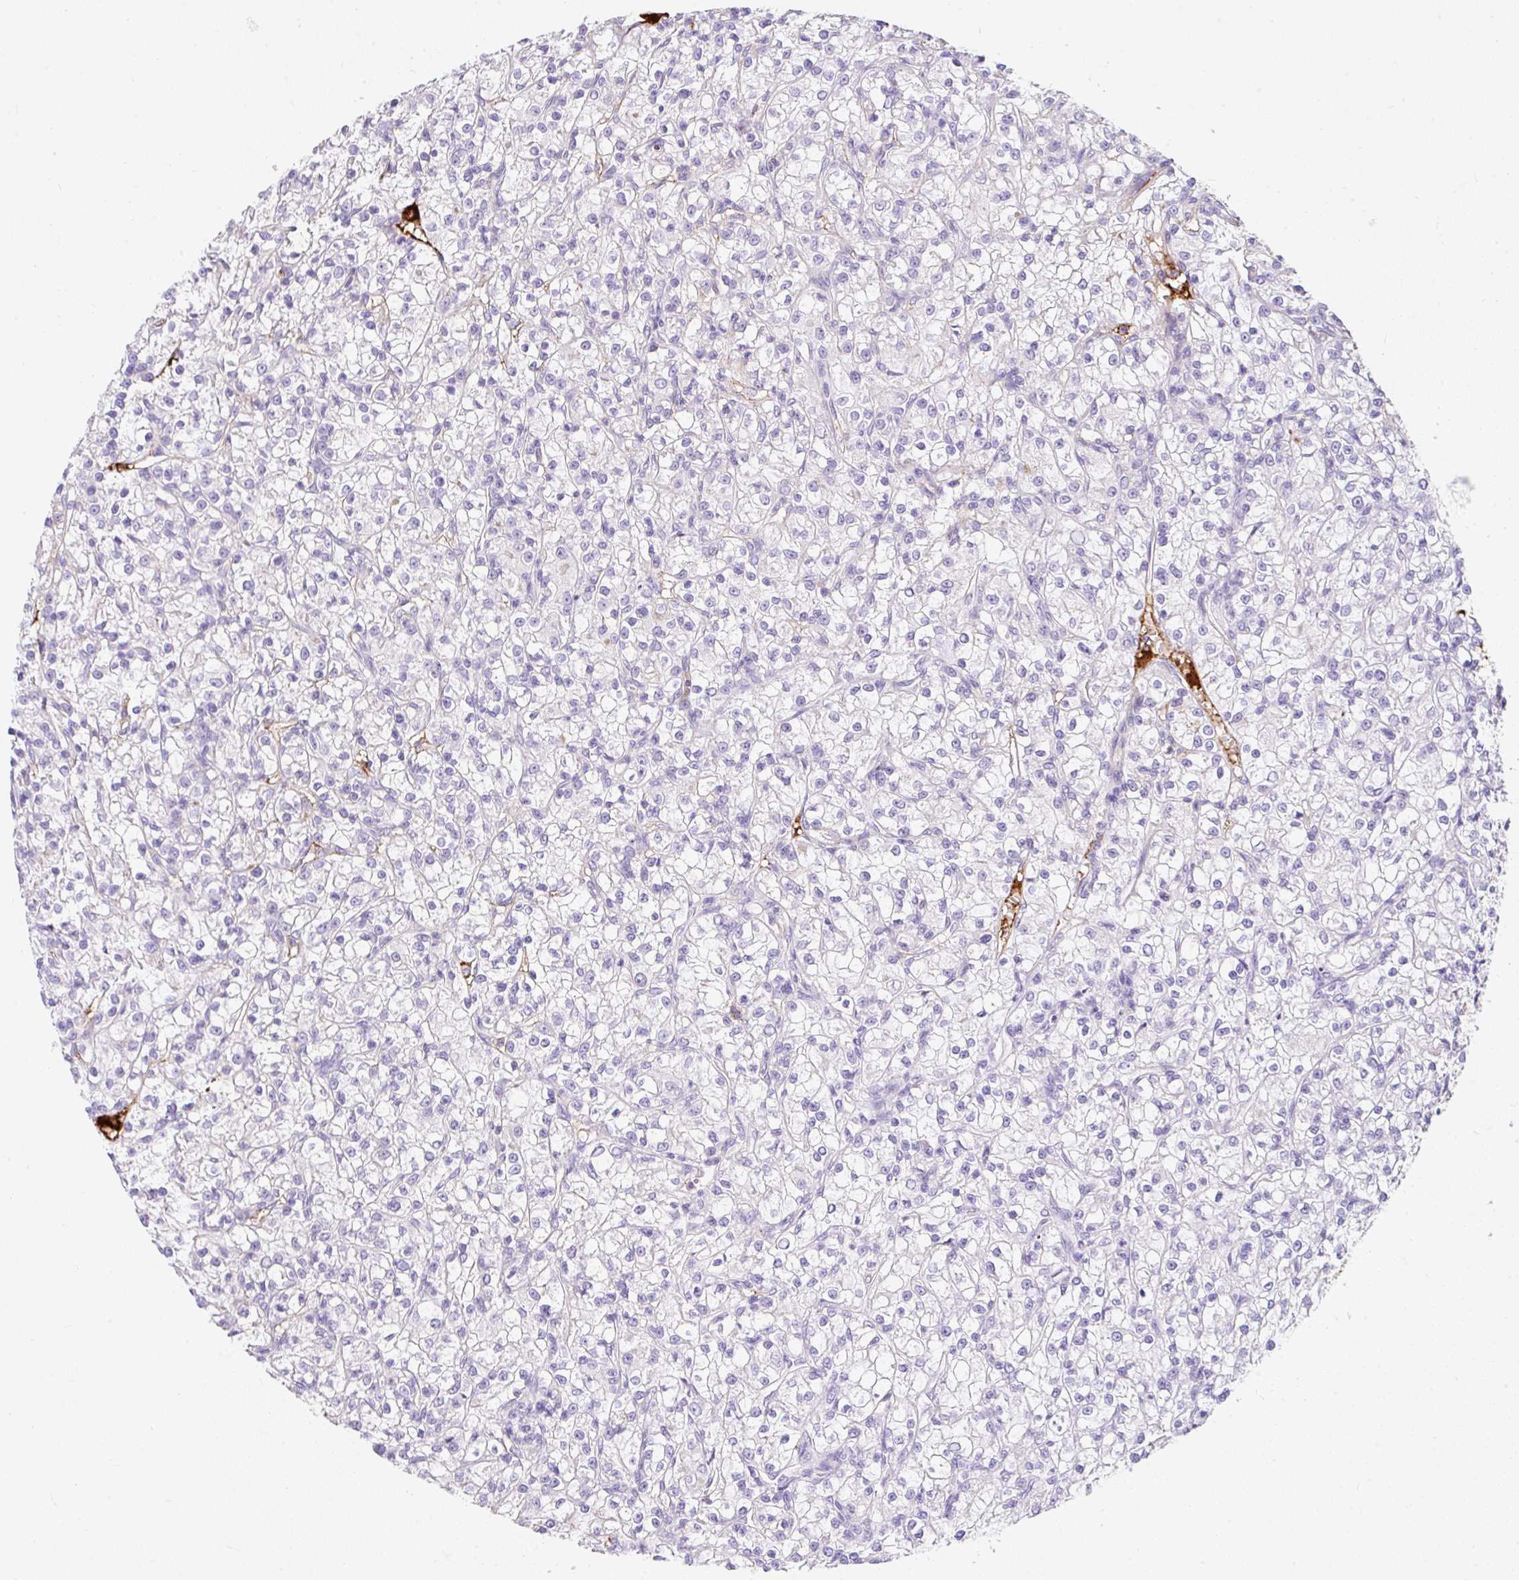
{"staining": {"intensity": "negative", "quantity": "none", "location": "none"}, "tissue": "renal cancer", "cell_type": "Tumor cells", "image_type": "cancer", "snomed": [{"axis": "morphology", "description": "Adenocarcinoma, NOS"}, {"axis": "topography", "description": "Kidney"}], "caption": "Tumor cells show no significant protein expression in renal adenocarcinoma.", "gene": "APOC4-APOC2", "patient": {"sex": "female", "age": 59}}